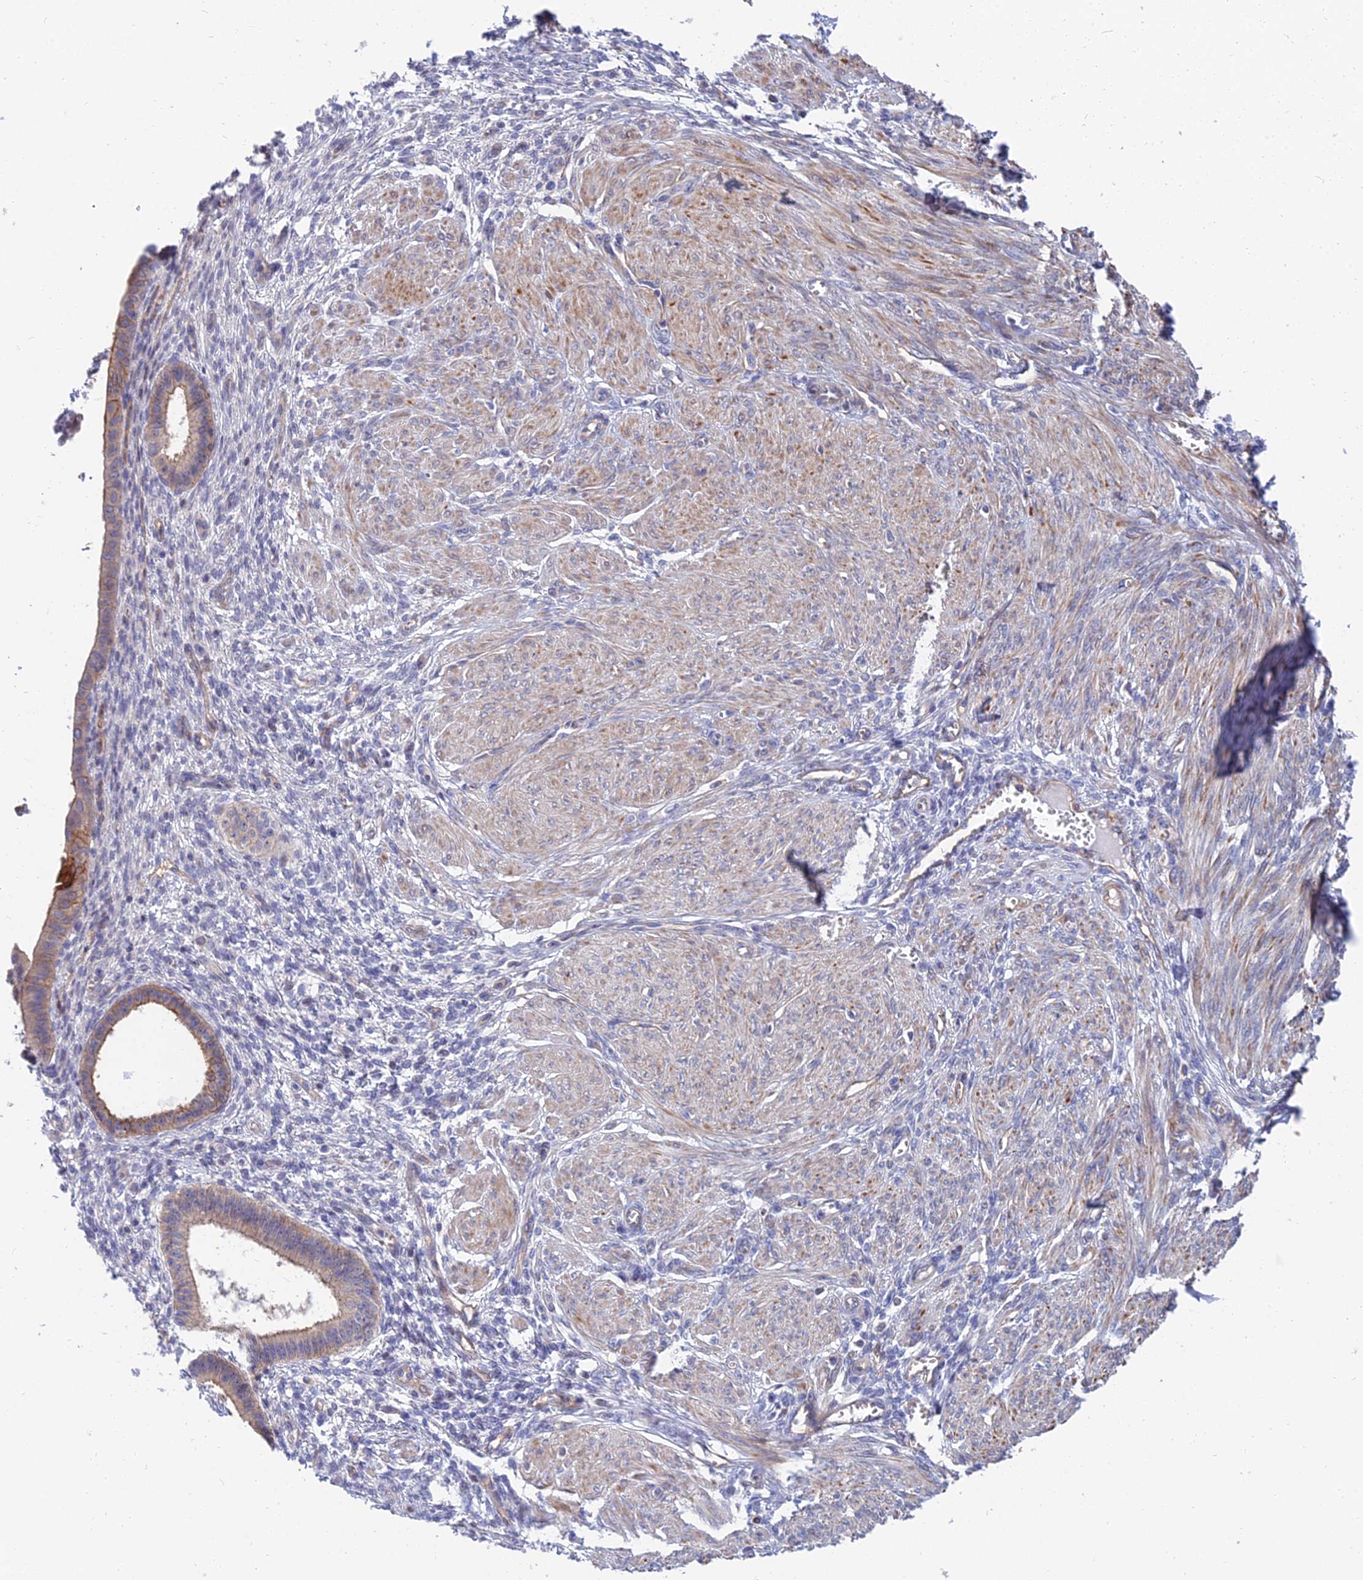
{"staining": {"intensity": "negative", "quantity": "none", "location": "none"}, "tissue": "endometrium", "cell_type": "Cells in endometrial stroma", "image_type": "normal", "snomed": [{"axis": "morphology", "description": "Normal tissue, NOS"}, {"axis": "topography", "description": "Endometrium"}], "caption": "Protein analysis of benign endometrium displays no significant positivity in cells in endometrial stroma. Brightfield microscopy of immunohistochemistry (IHC) stained with DAB (brown) and hematoxylin (blue), captured at high magnification.", "gene": "TRIM43B", "patient": {"sex": "female", "age": 72}}